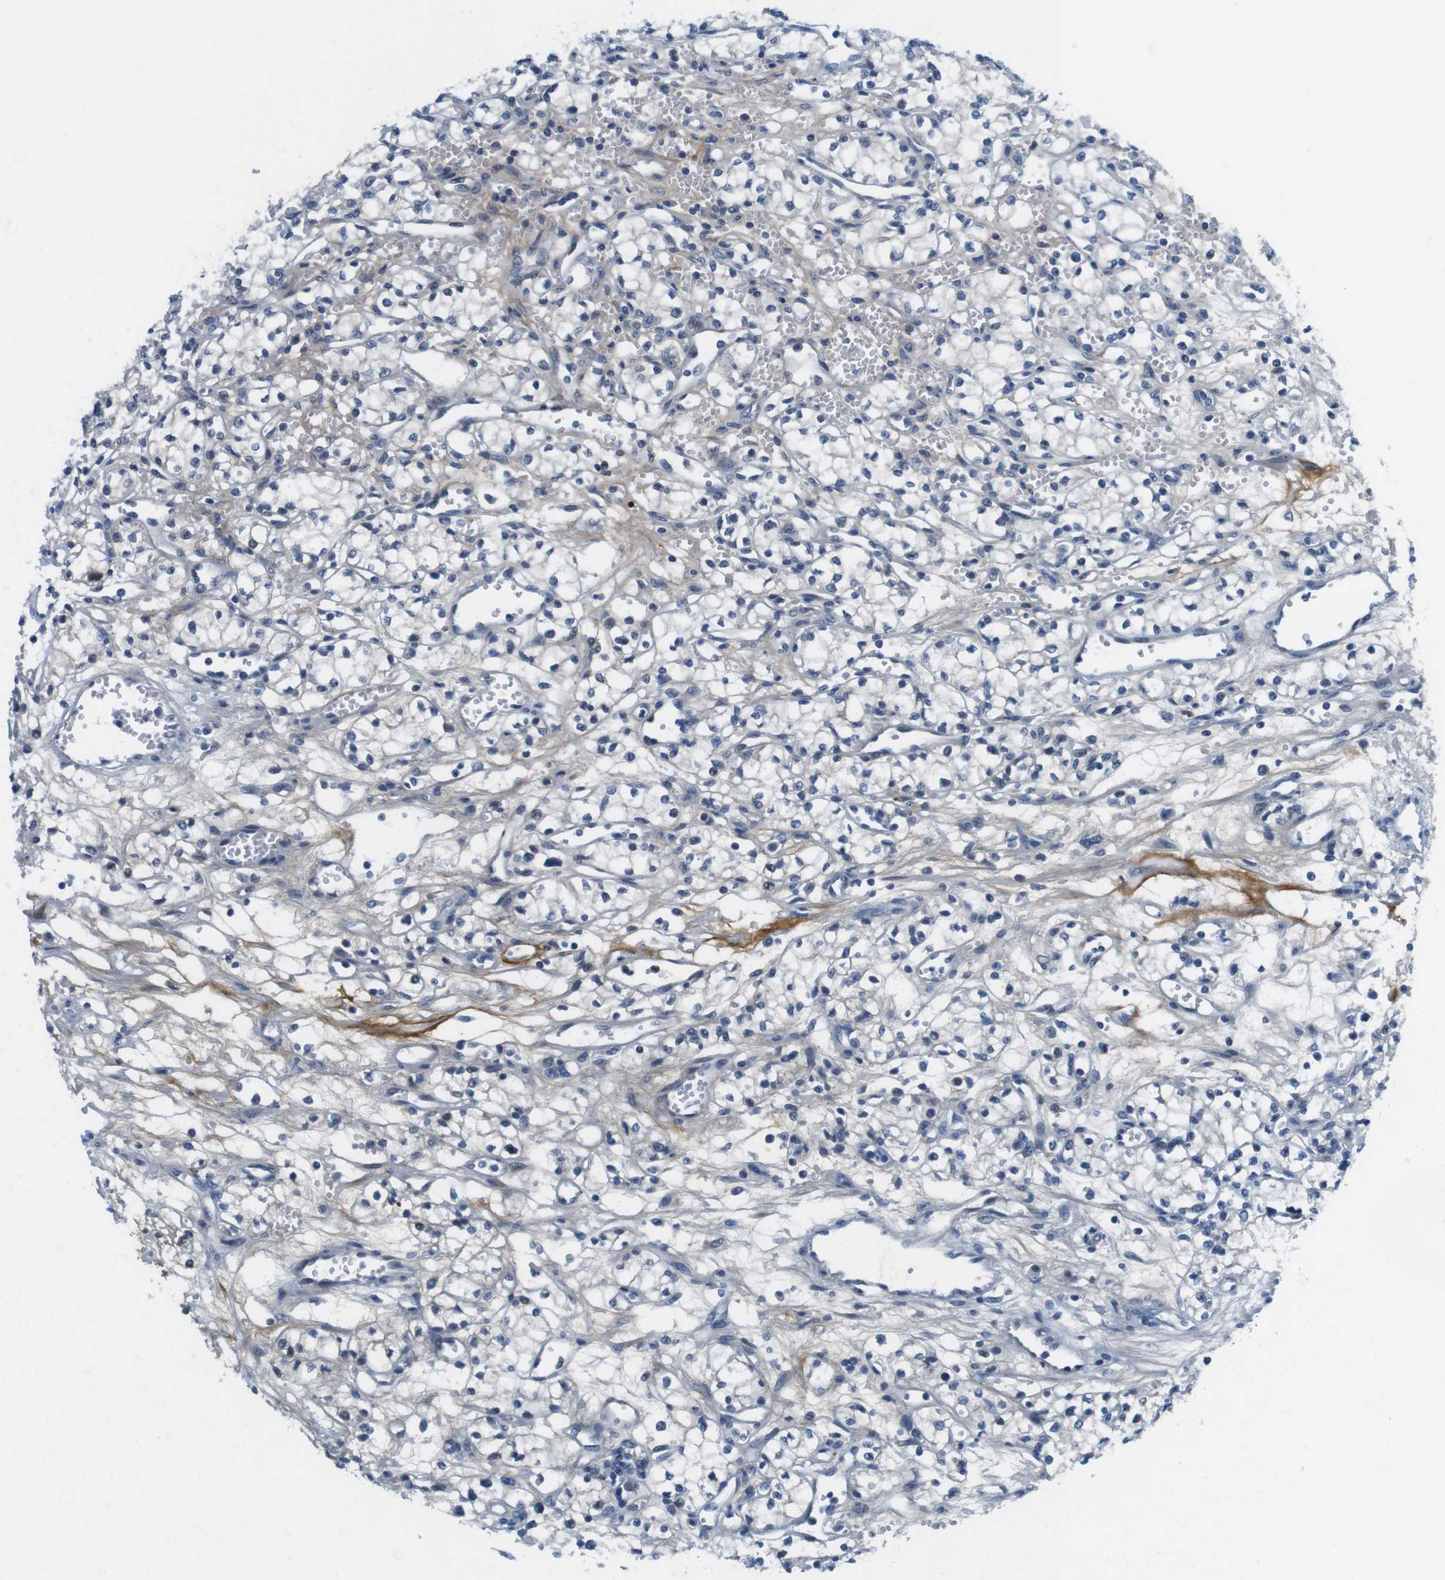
{"staining": {"intensity": "negative", "quantity": "none", "location": "none"}, "tissue": "renal cancer", "cell_type": "Tumor cells", "image_type": "cancer", "snomed": [{"axis": "morphology", "description": "Normal tissue, NOS"}, {"axis": "morphology", "description": "Adenocarcinoma, NOS"}, {"axis": "topography", "description": "Kidney"}], "caption": "Immunohistochemistry (IHC) image of neoplastic tissue: human renal adenocarcinoma stained with DAB (3,3'-diaminobenzidine) exhibits no significant protein expression in tumor cells.", "gene": "ZDHHC3", "patient": {"sex": "male", "age": 59}}